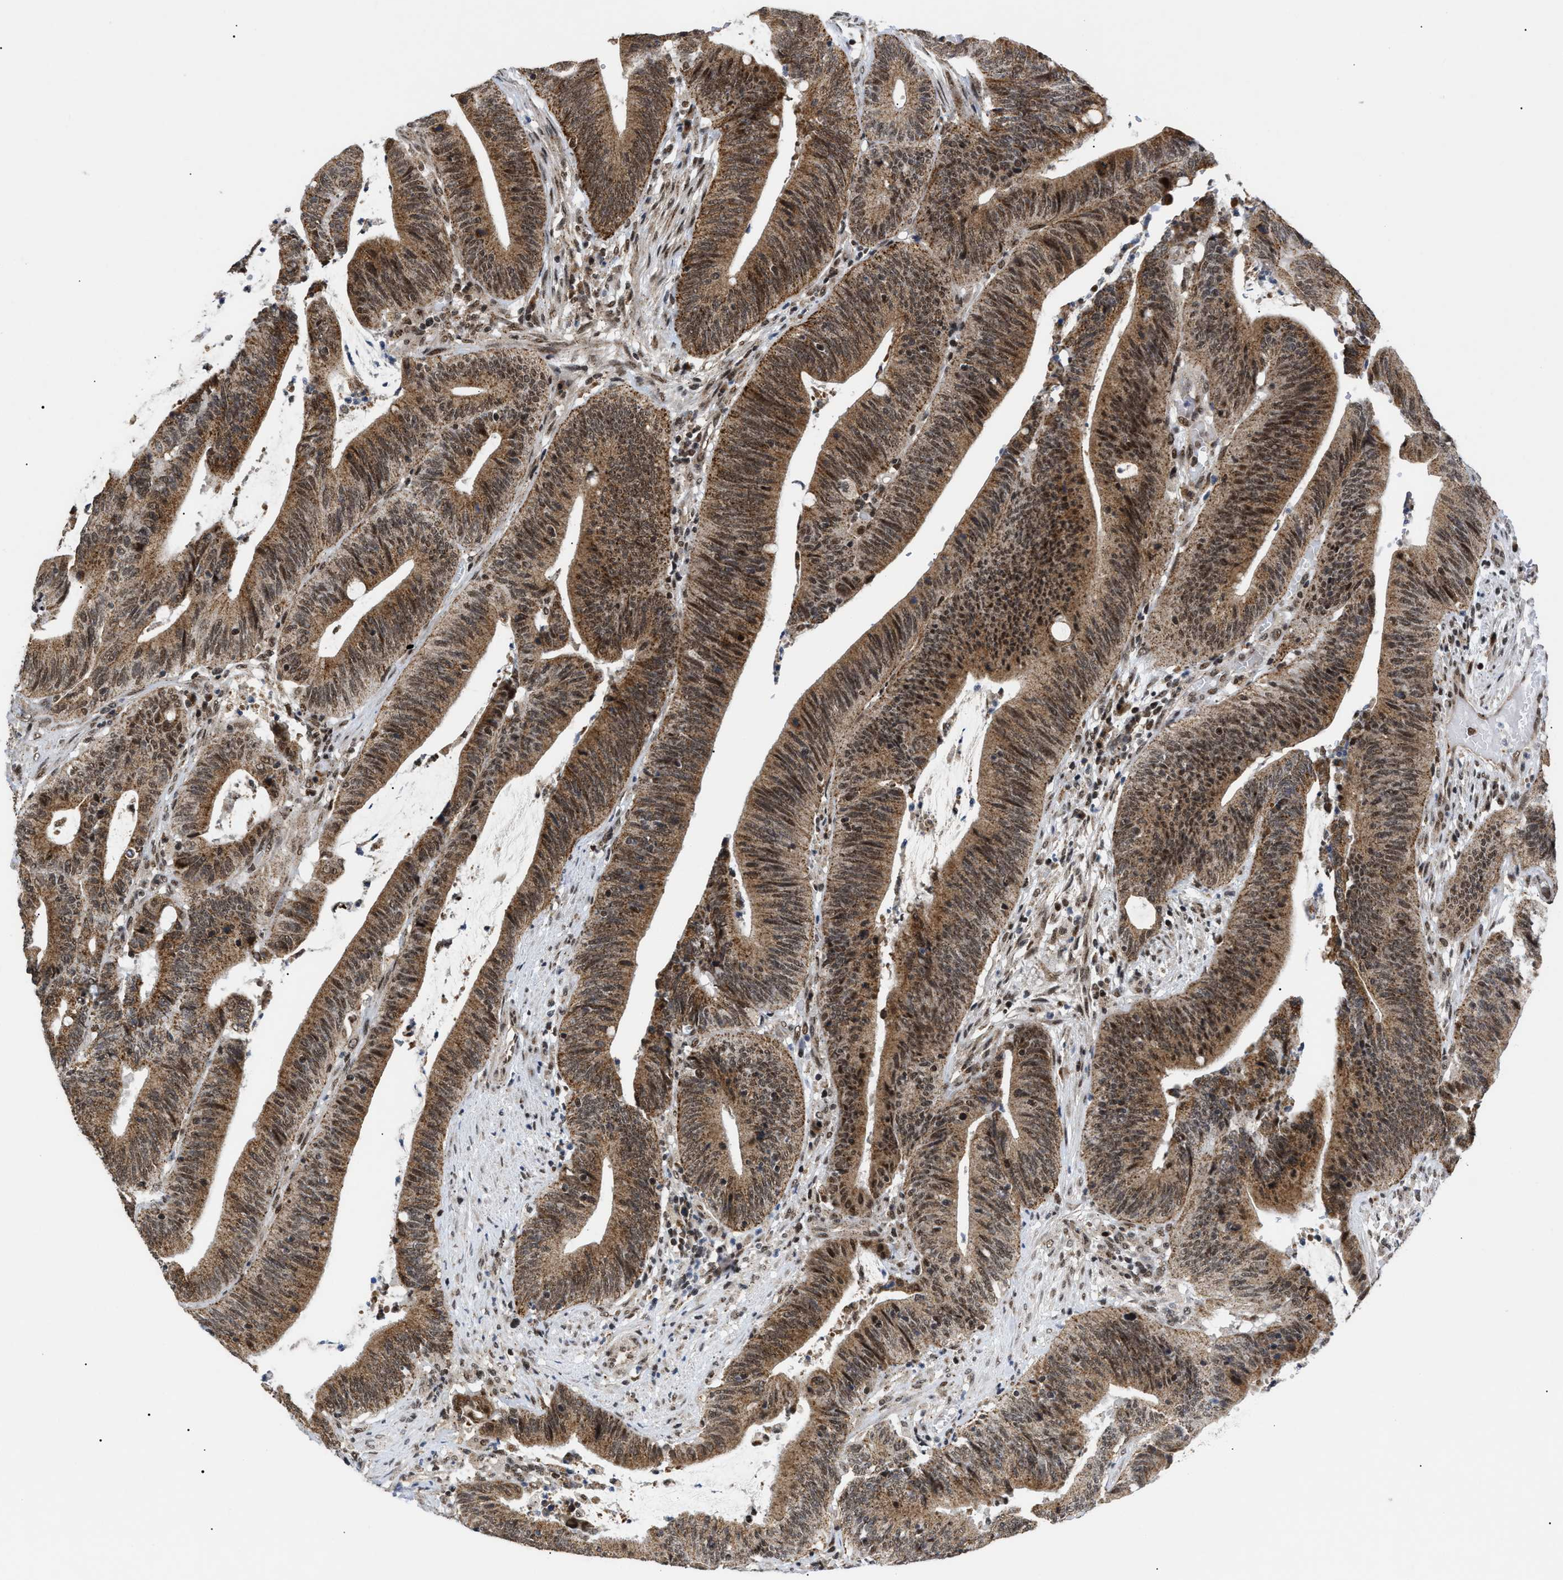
{"staining": {"intensity": "moderate", "quantity": ">75%", "location": "cytoplasmic/membranous,nuclear"}, "tissue": "colorectal cancer", "cell_type": "Tumor cells", "image_type": "cancer", "snomed": [{"axis": "morphology", "description": "Normal tissue, NOS"}, {"axis": "morphology", "description": "Adenocarcinoma, NOS"}, {"axis": "topography", "description": "Rectum"}], "caption": "This histopathology image exhibits IHC staining of adenocarcinoma (colorectal), with medium moderate cytoplasmic/membranous and nuclear expression in approximately >75% of tumor cells.", "gene": "ZBTB11", "patient": {"sex": "female", "age": 66}}